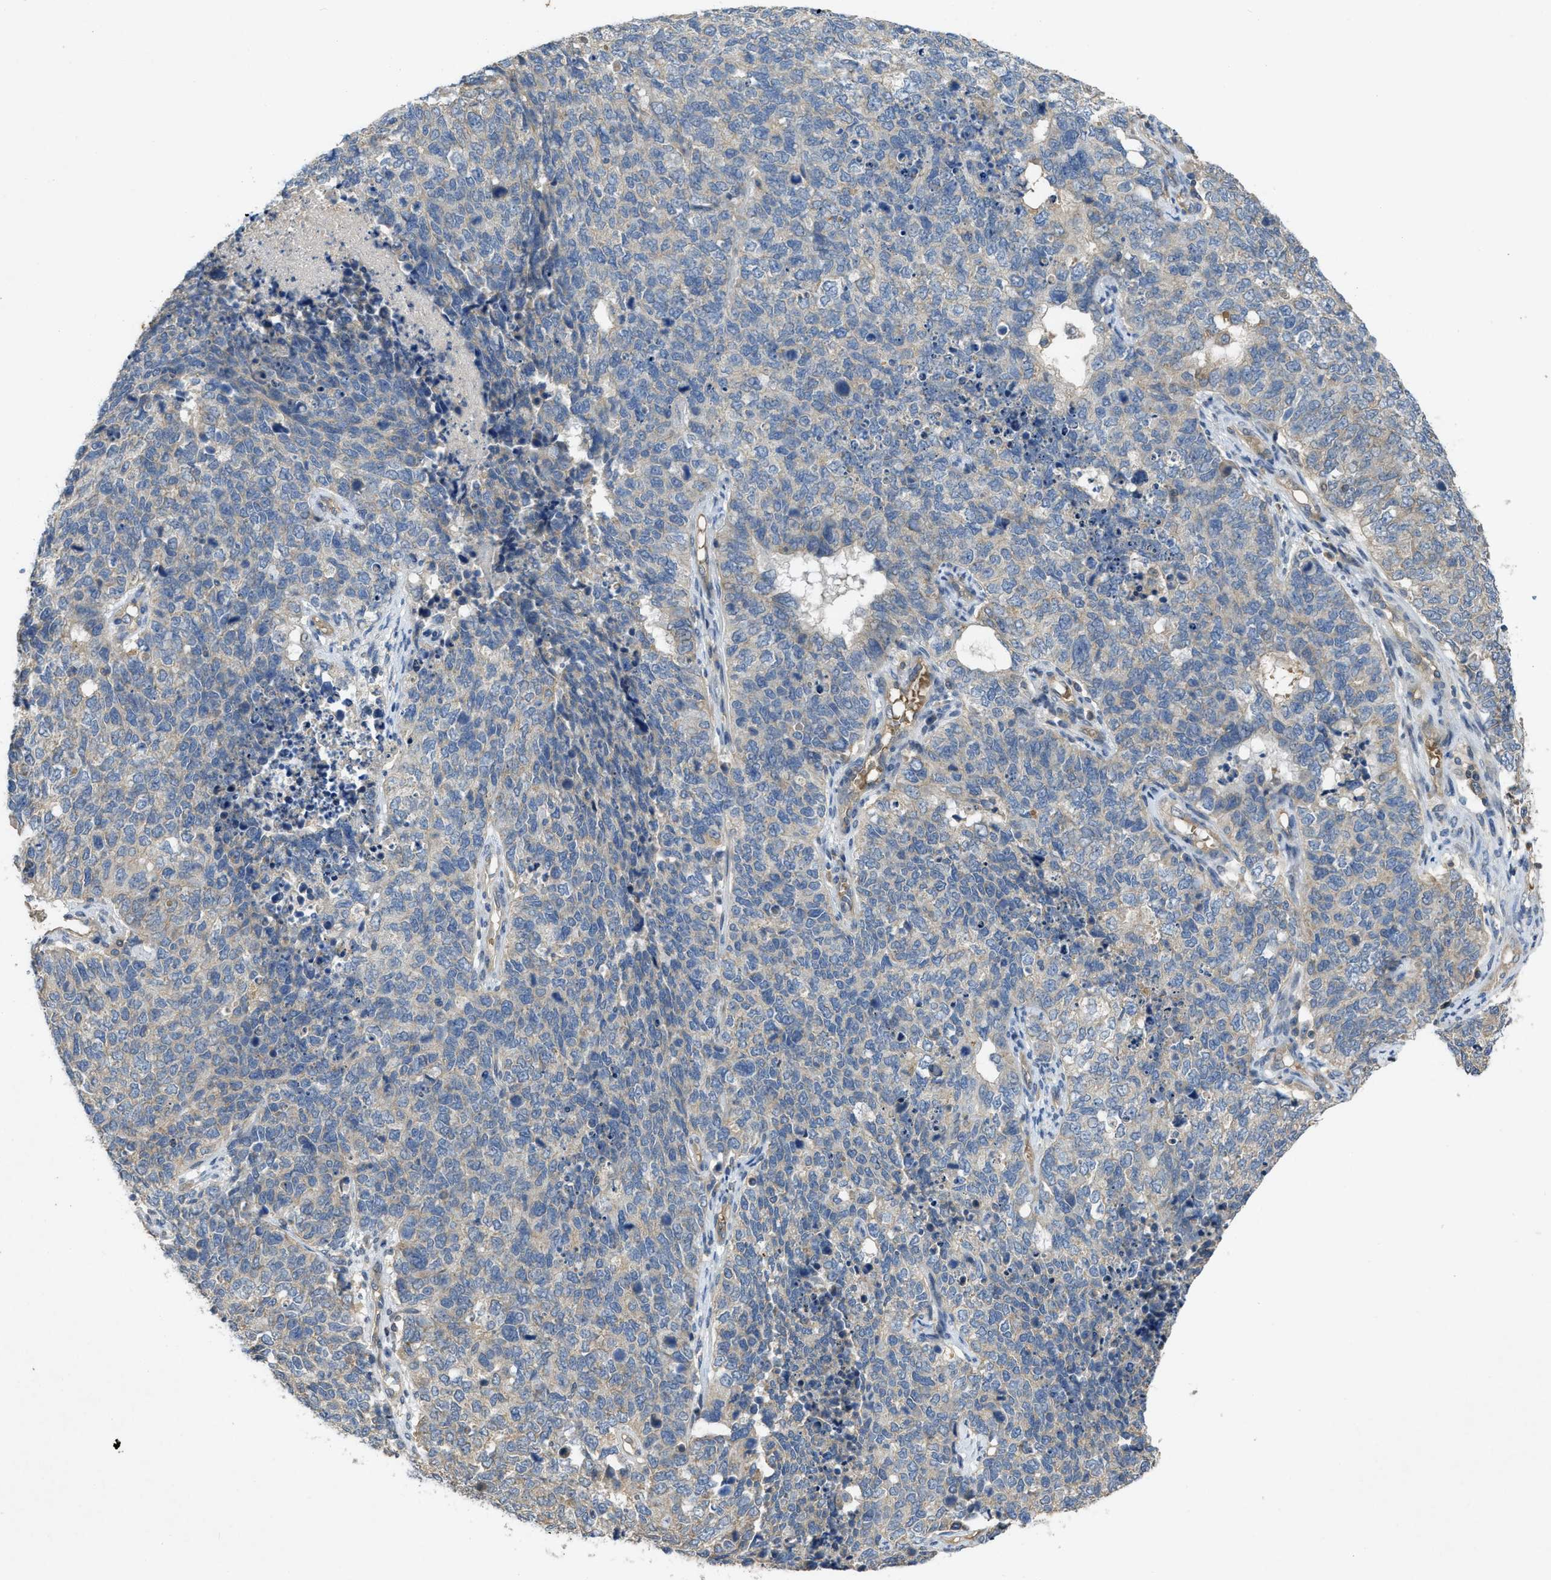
{"staining": {"intensity": "negative", "quantity": "none", "location": "none"}, "tissue": "cervical cancer", "cell_type": "Tumor cells", "image_type": "cancer", "snomed": [{"axis": "morphology", "description": "Squamous cell carcinoma, NOS"}, {"axis": "topography", "description": "Cervix"}], "caption": "An immunohistochemistry micrograph of squamous cell carcinoma (cervical) is shown. There is no staining in tumor cells of squamous cell carcinoma (cervical).", "gene": "PPP3CA", "patient": {"sex": "female", "age": 63}}